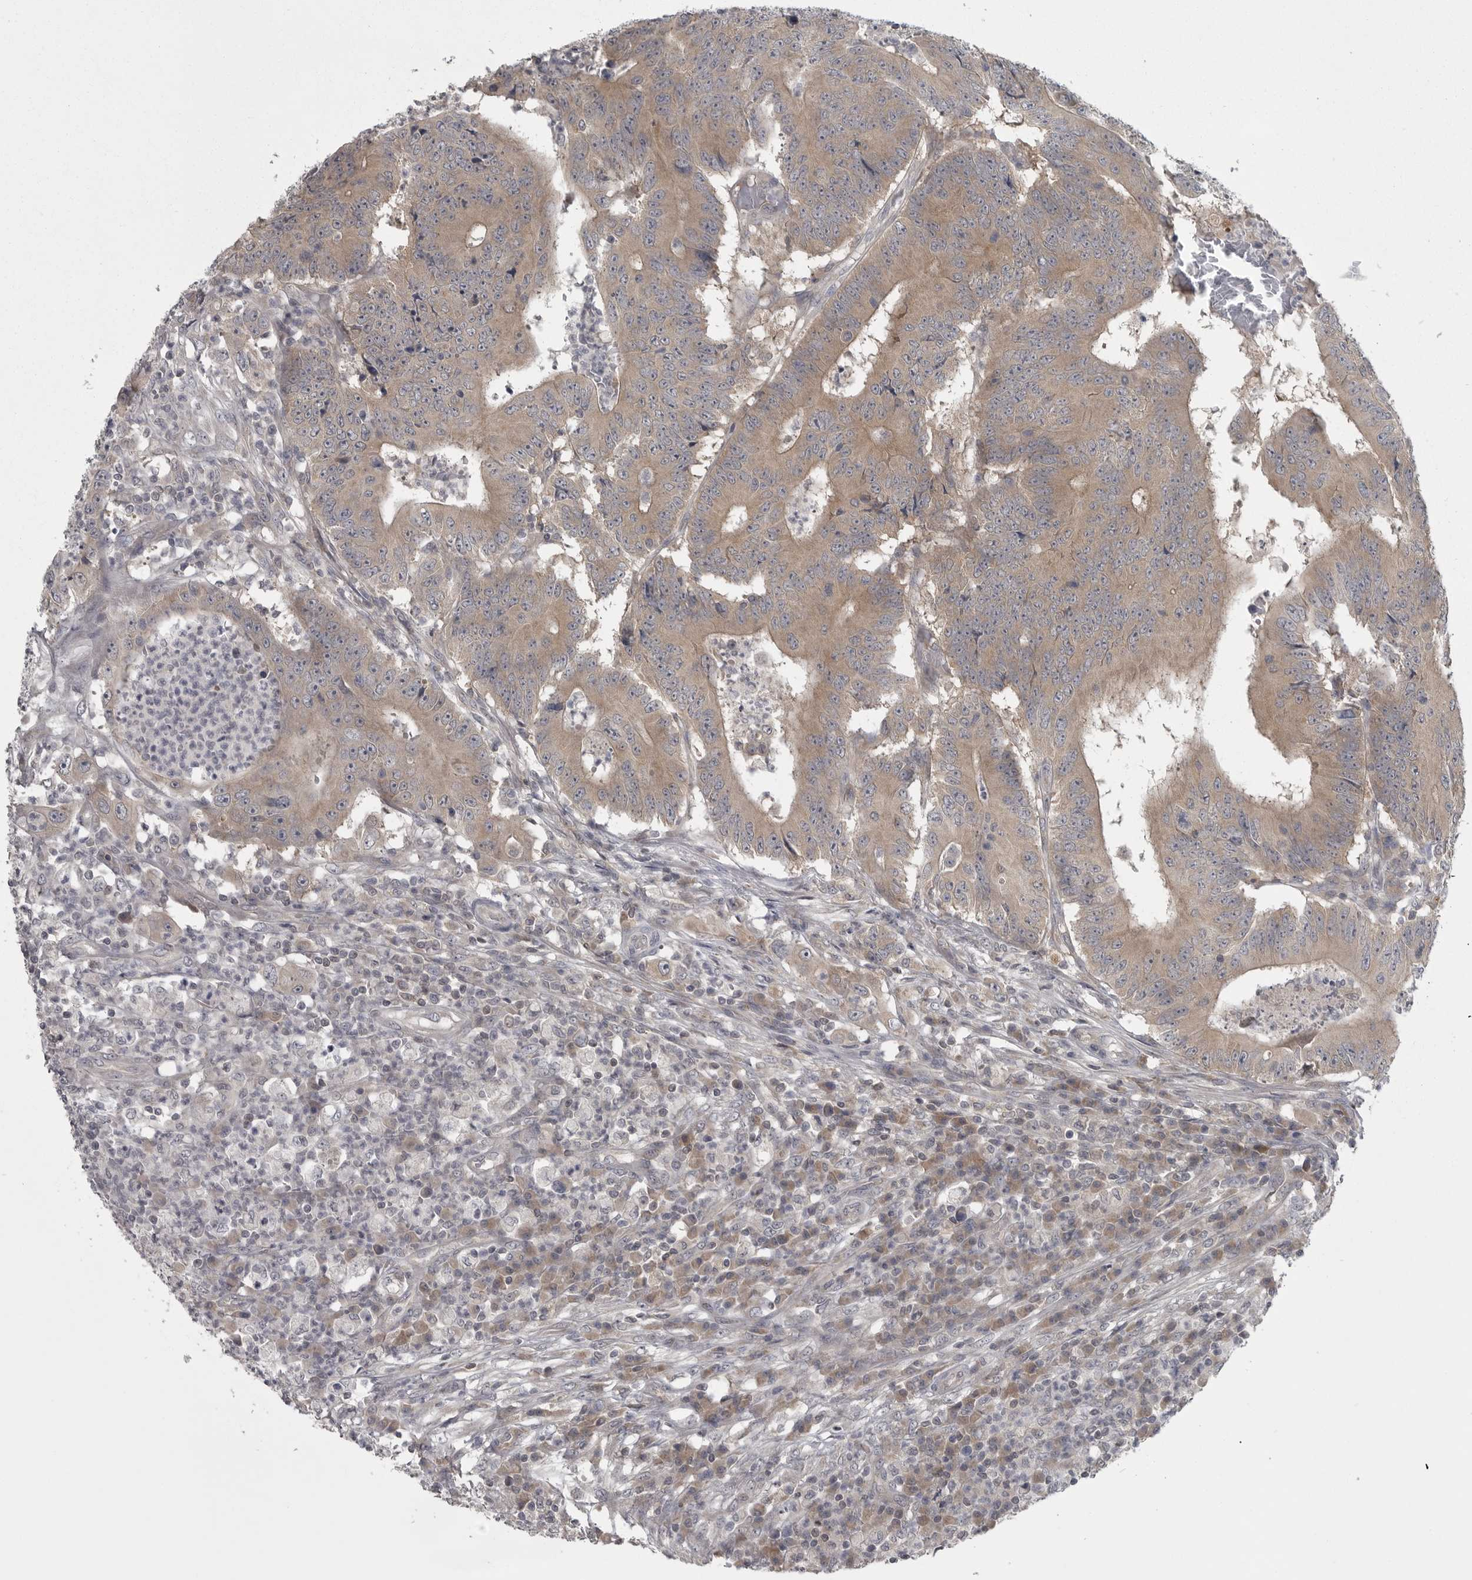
{"staining": {"intensity": "weak", "quantity": ">75%", "location": "cytoplasmic/membranous"}, "tissue": "colorectal cancer", "cell_type": "Tumor cells", "image_type": "cancer", "snomed": [{"axis": "morphology", "description": "Adenocarcinoma, NOS"}, {"axis": "topography", "description": "Colon"}], "caption": "Protein staining by immunohistochemistry demonstrates weak cytoplasmic/membranous expression in approximately >75% of tumor cells in colorectal adenocarcinoma.", "gene": "PHF13", "patient": {"sex": "male", "age": 83}}